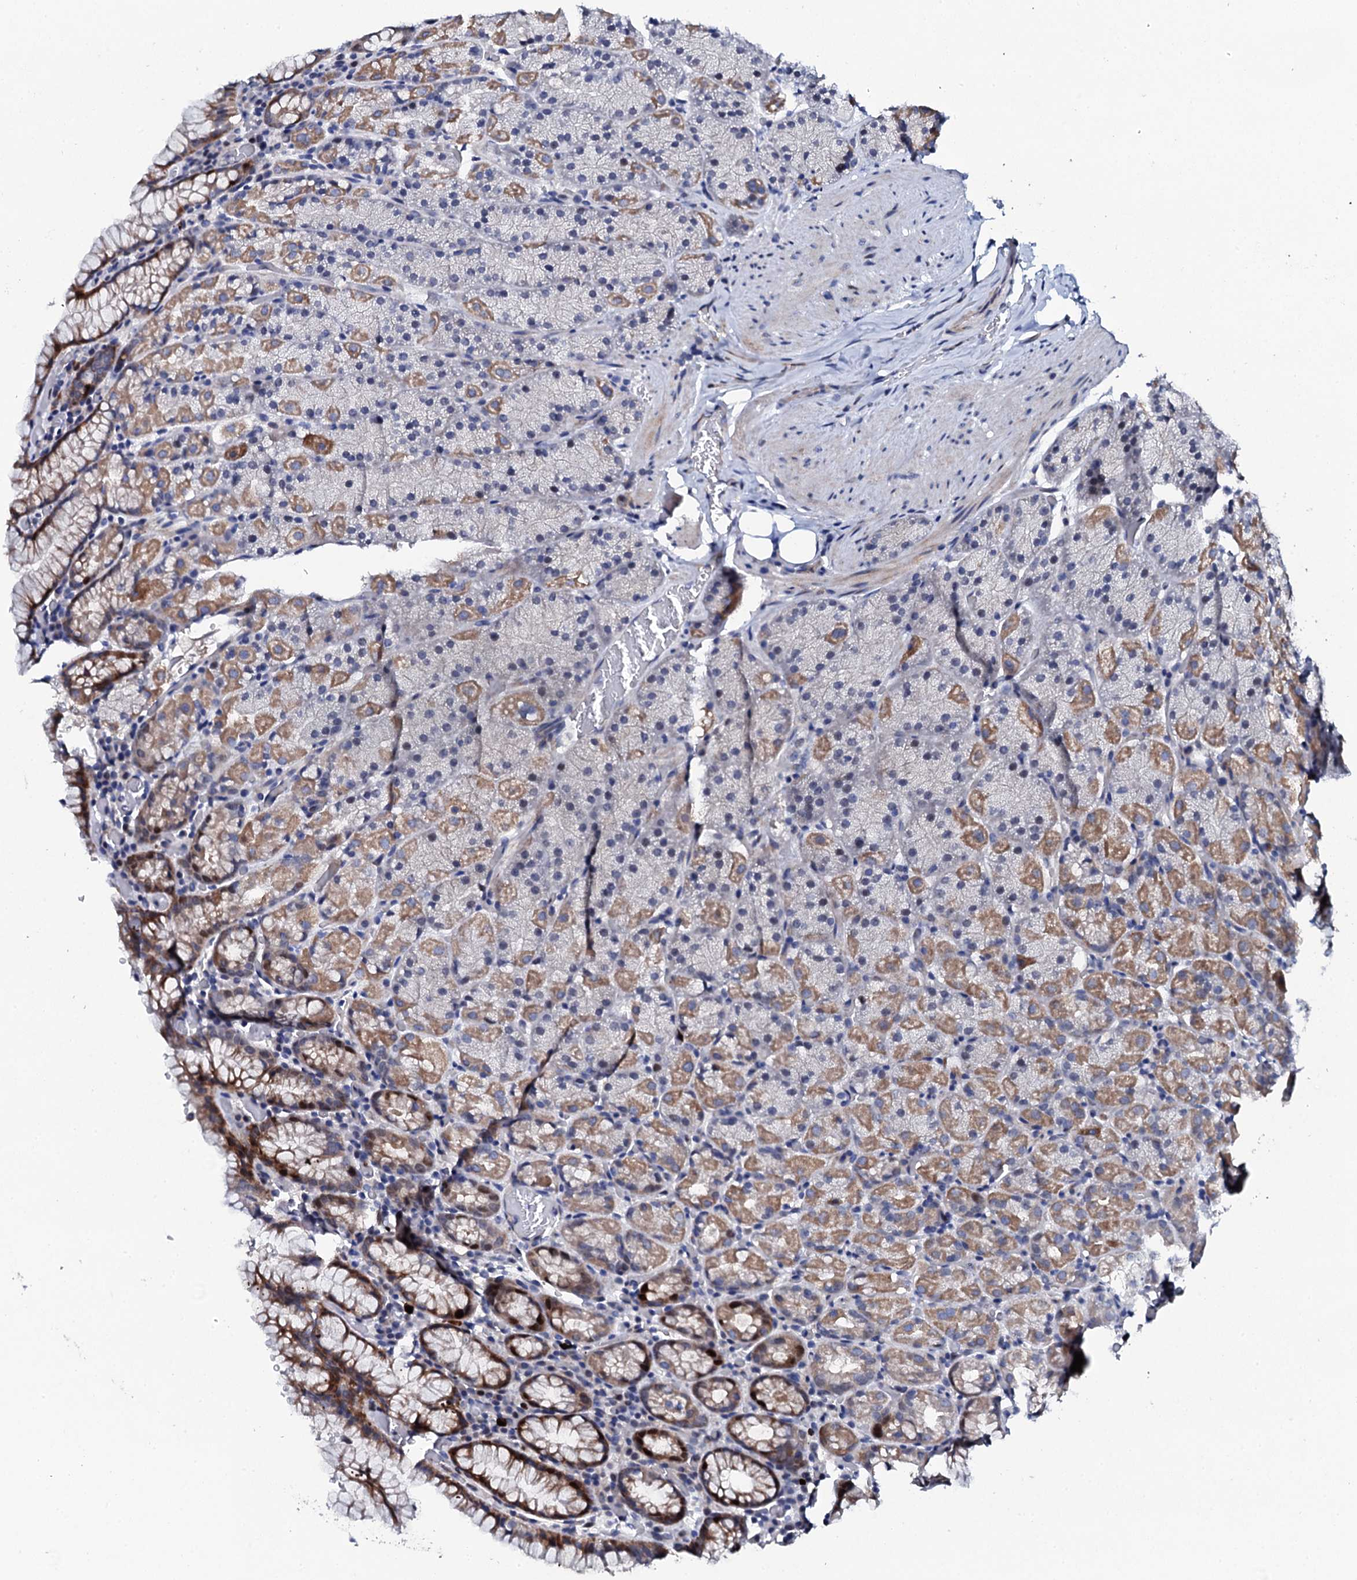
{"staining": {"intensity": "moderate", "quantity": "25%-75%", "location": "cytoplasmic/membranous"}, "tissue": "stomach", "cell_type": "Glandular cells", "image_type": "normal", "snomed": [{"axis": "morphology", "description": "Normal tissue, NOS"}, {"axis": "topography", "description": "Stomach, upper"}, {"axis": "topography", "description": "Stomach, lower"}], "caption": "The image demonstrates a brown stain indicating the presence of a protein in the cytoplasmic/membranous of glandular cells in stomach. The protein is shown in brown color, while the nuclei are stained blue.", "gene": "NUDT13", "patient": {"sex": "male", "age": 80}}